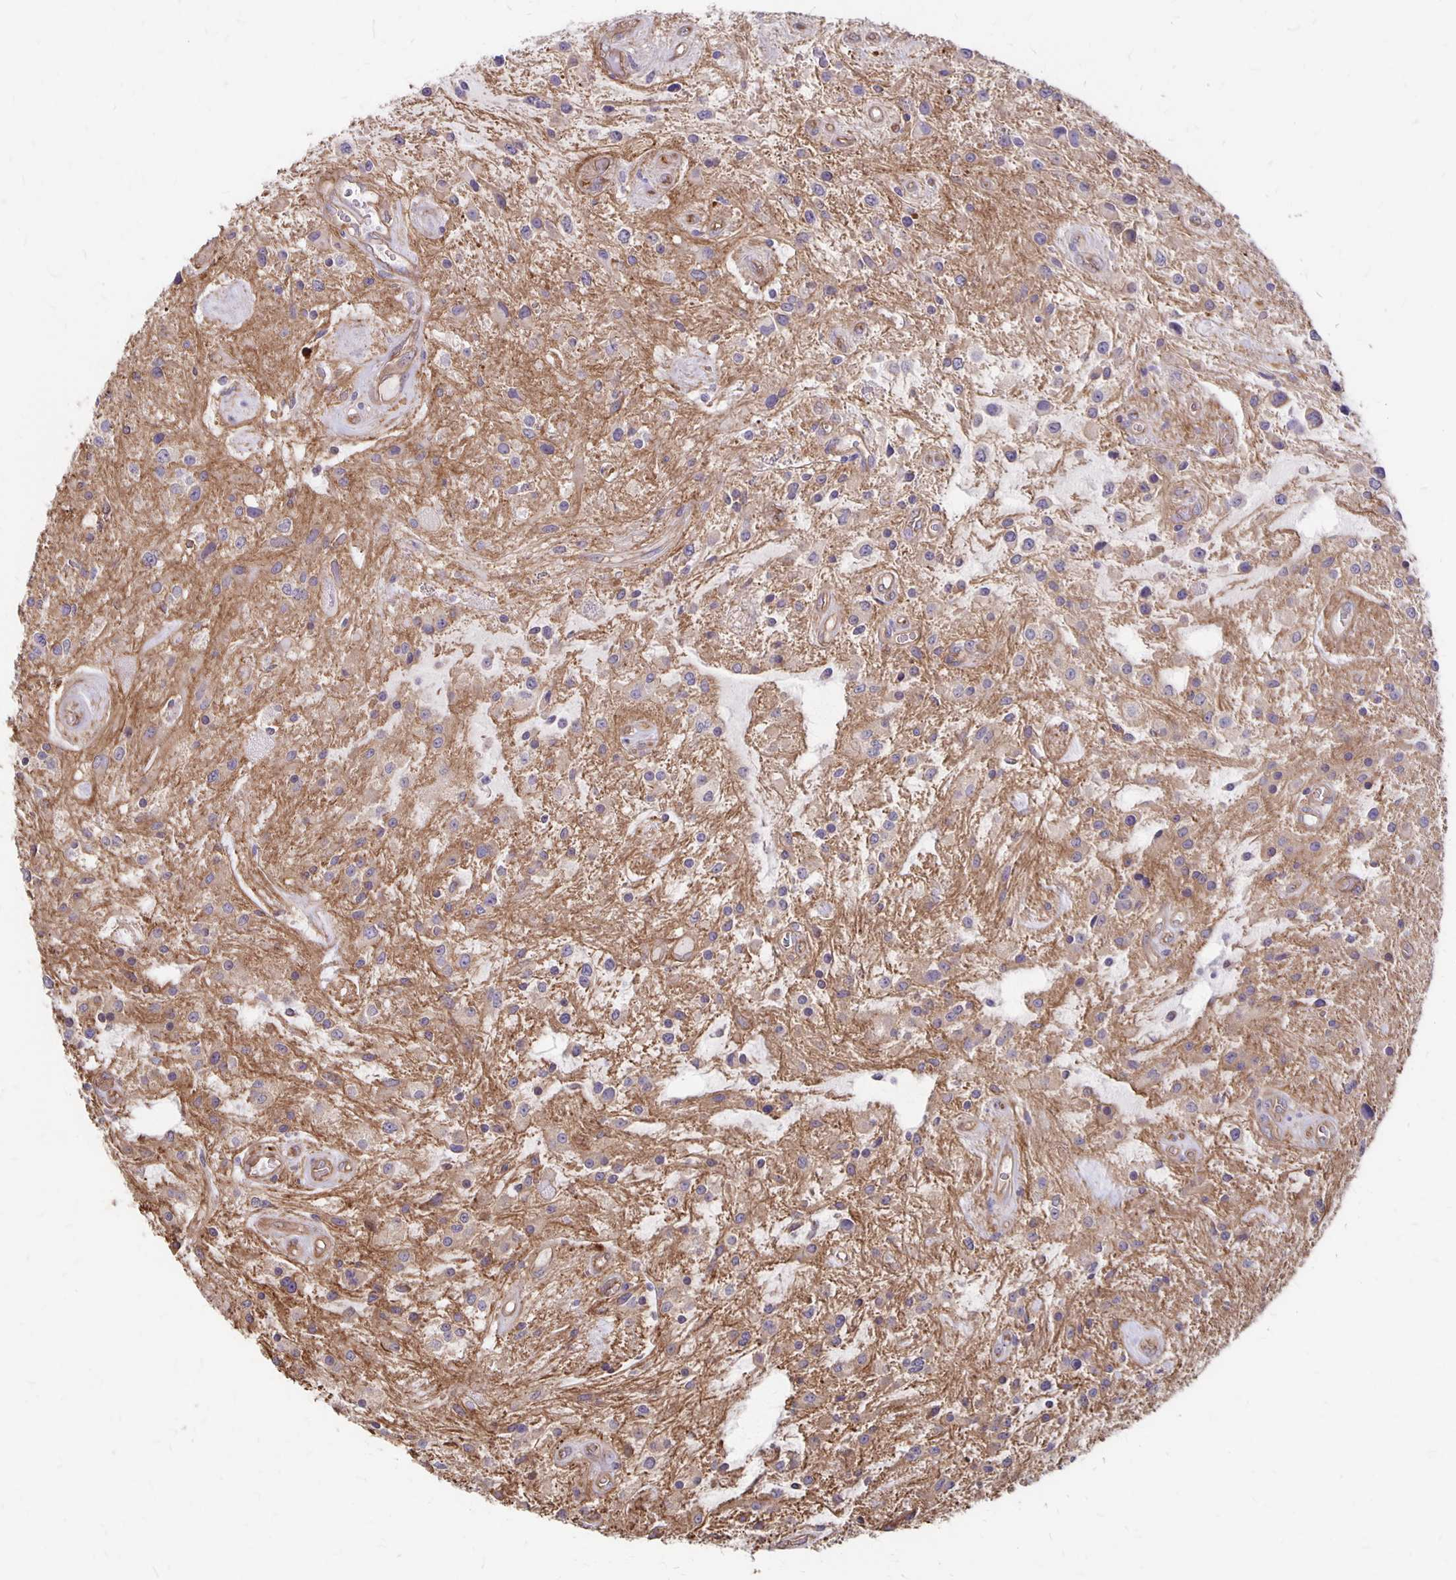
{"staining": {"intensity": "negative", "quantity": "none", "location": "none"}, "tissue": "glioma", "cell_type": "Tumor cells", "image_type": "cancer", "snomed": [{"axis": "morphology", "description": "Glioma, malignant, Low grade"}, {"axis": "topography", "description": "Cerebellum"}], "caption": "This is an immunohistochemistry (IHC) histopathology image of human low-grade glioma (malignant). There is no expression in tumor cells.", "gene": "PPP1R3E", "patient": {"sex": "female", "age": 14}}